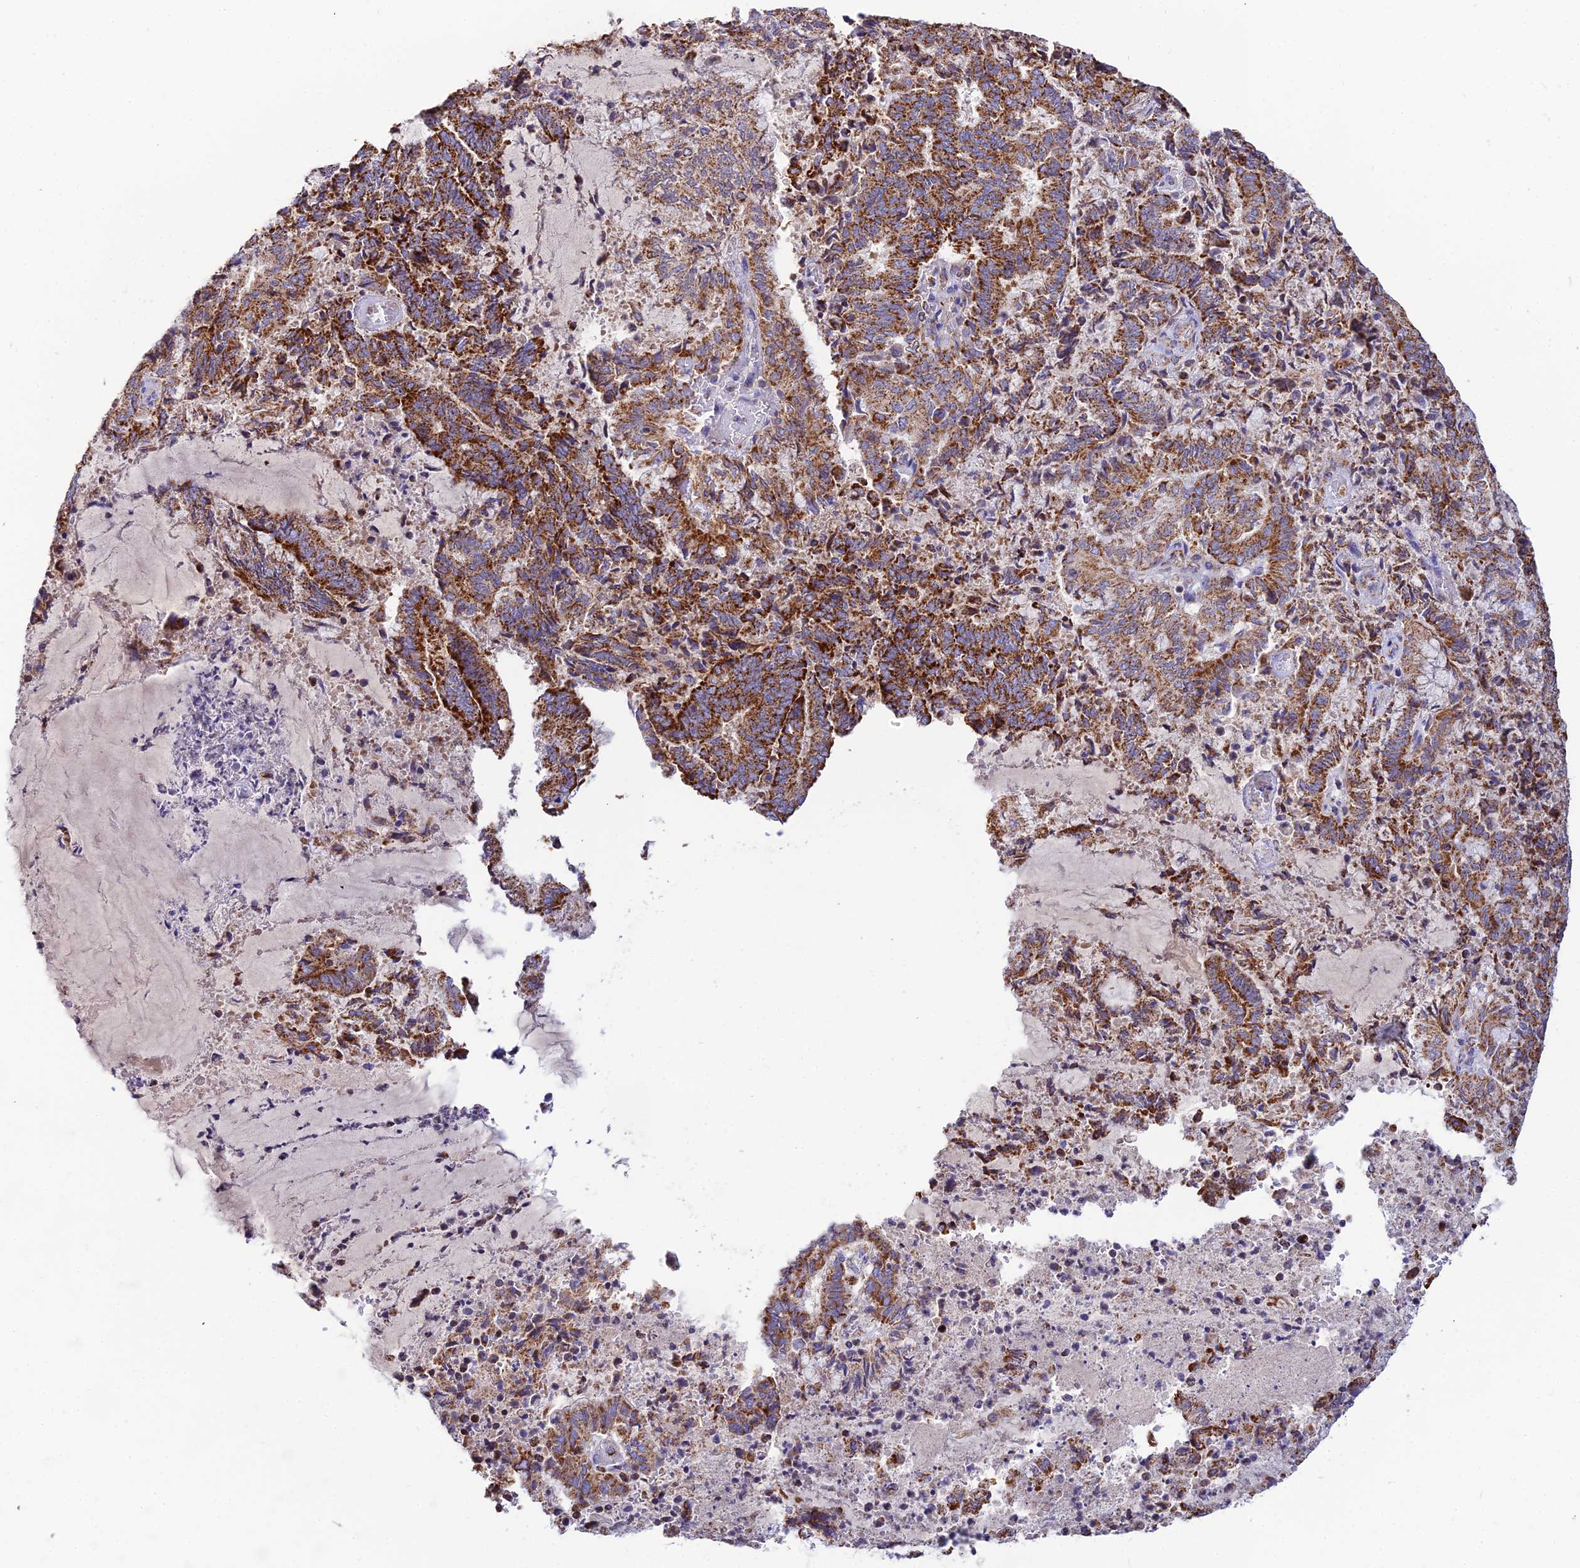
{"staining": {"intensity": "strong", "quantity": ">75%", "location": "cytoplasmic/membranous"}, "tissue": "endometrial cancer", "cell_type": "Tumor cells", "image_type": "cancer", "snomed": [{"axis": "morphology", "description": "Adenocarcinoma, NOS"}, {"axis": "topography", "description": "Endometrium"}], "caption": "A high amount of strong cytoplasmic/membranous positivity is identified in approximately >75% of tumor cells in endometrial cancer tissue.", "gene": "NIPSNAP3A", "patient": {"sex": "female", "age": 80}}